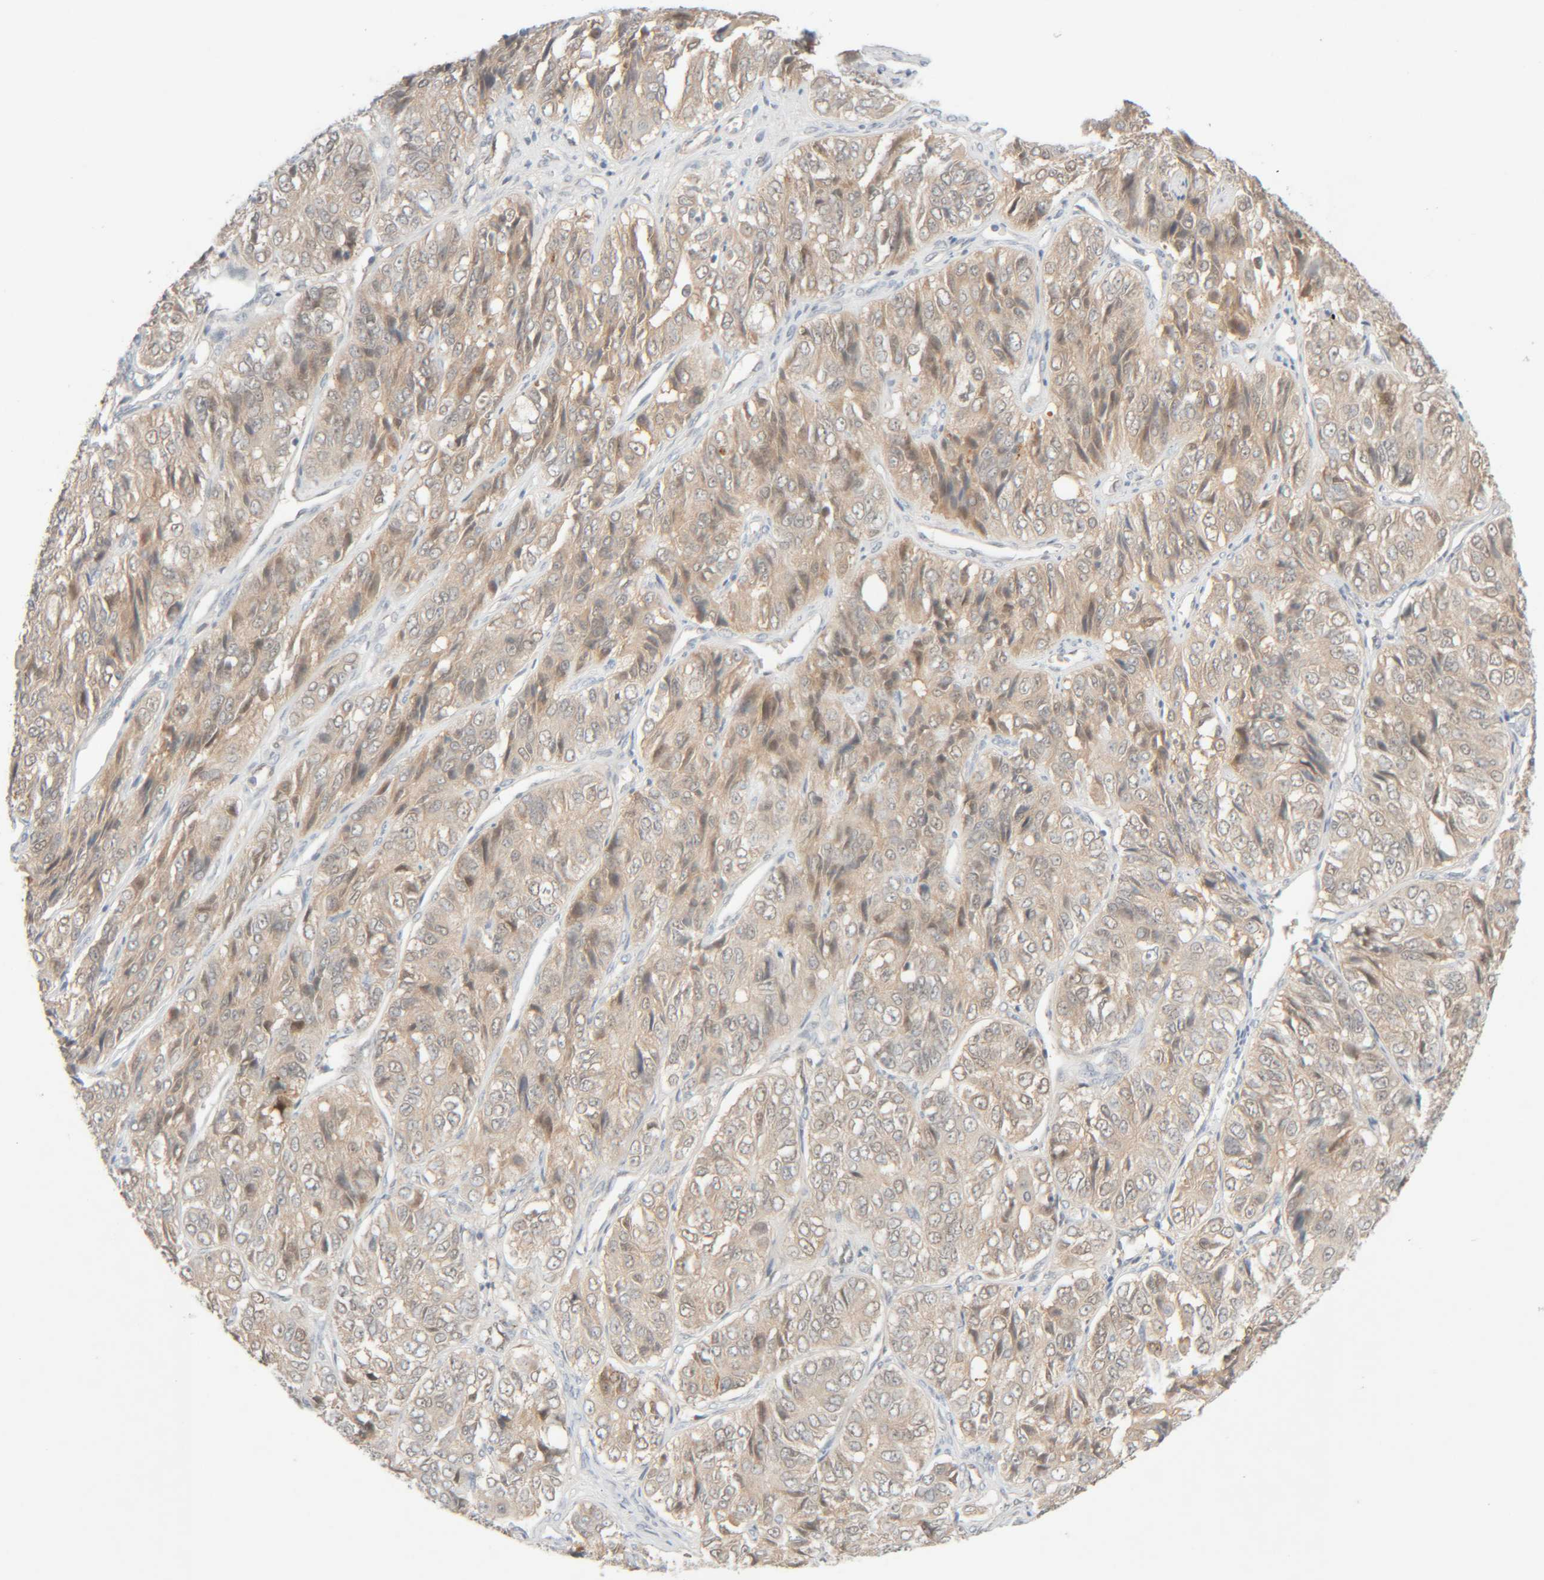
{"staining": {"intensity": "weak", "quantity": "25%-75%", "location": "cytoplasmic/membranous"}, "tissue": "ovarian cancer", "cell_type": "Tumor cells", "image_type": "cancer", "snomed": [{"axis": "morphology", "description": "Carcinoma, endometroid"}, {"axis": "topography", "description": "Ovary"}], "caption": "Ovarian cancer (endometroid carcinoma) was stained to show a protein in brown. There is low levels of weak cytoplasmic/membranous expression in about 25%-75% of tumor cells. The staining is performed using DAB brown chromogen to label protein expression. The nuclei are counter-stained blue using hematoxylin.", "gene": "CHKA", "patient": {"sex": "female", "age": 51}}